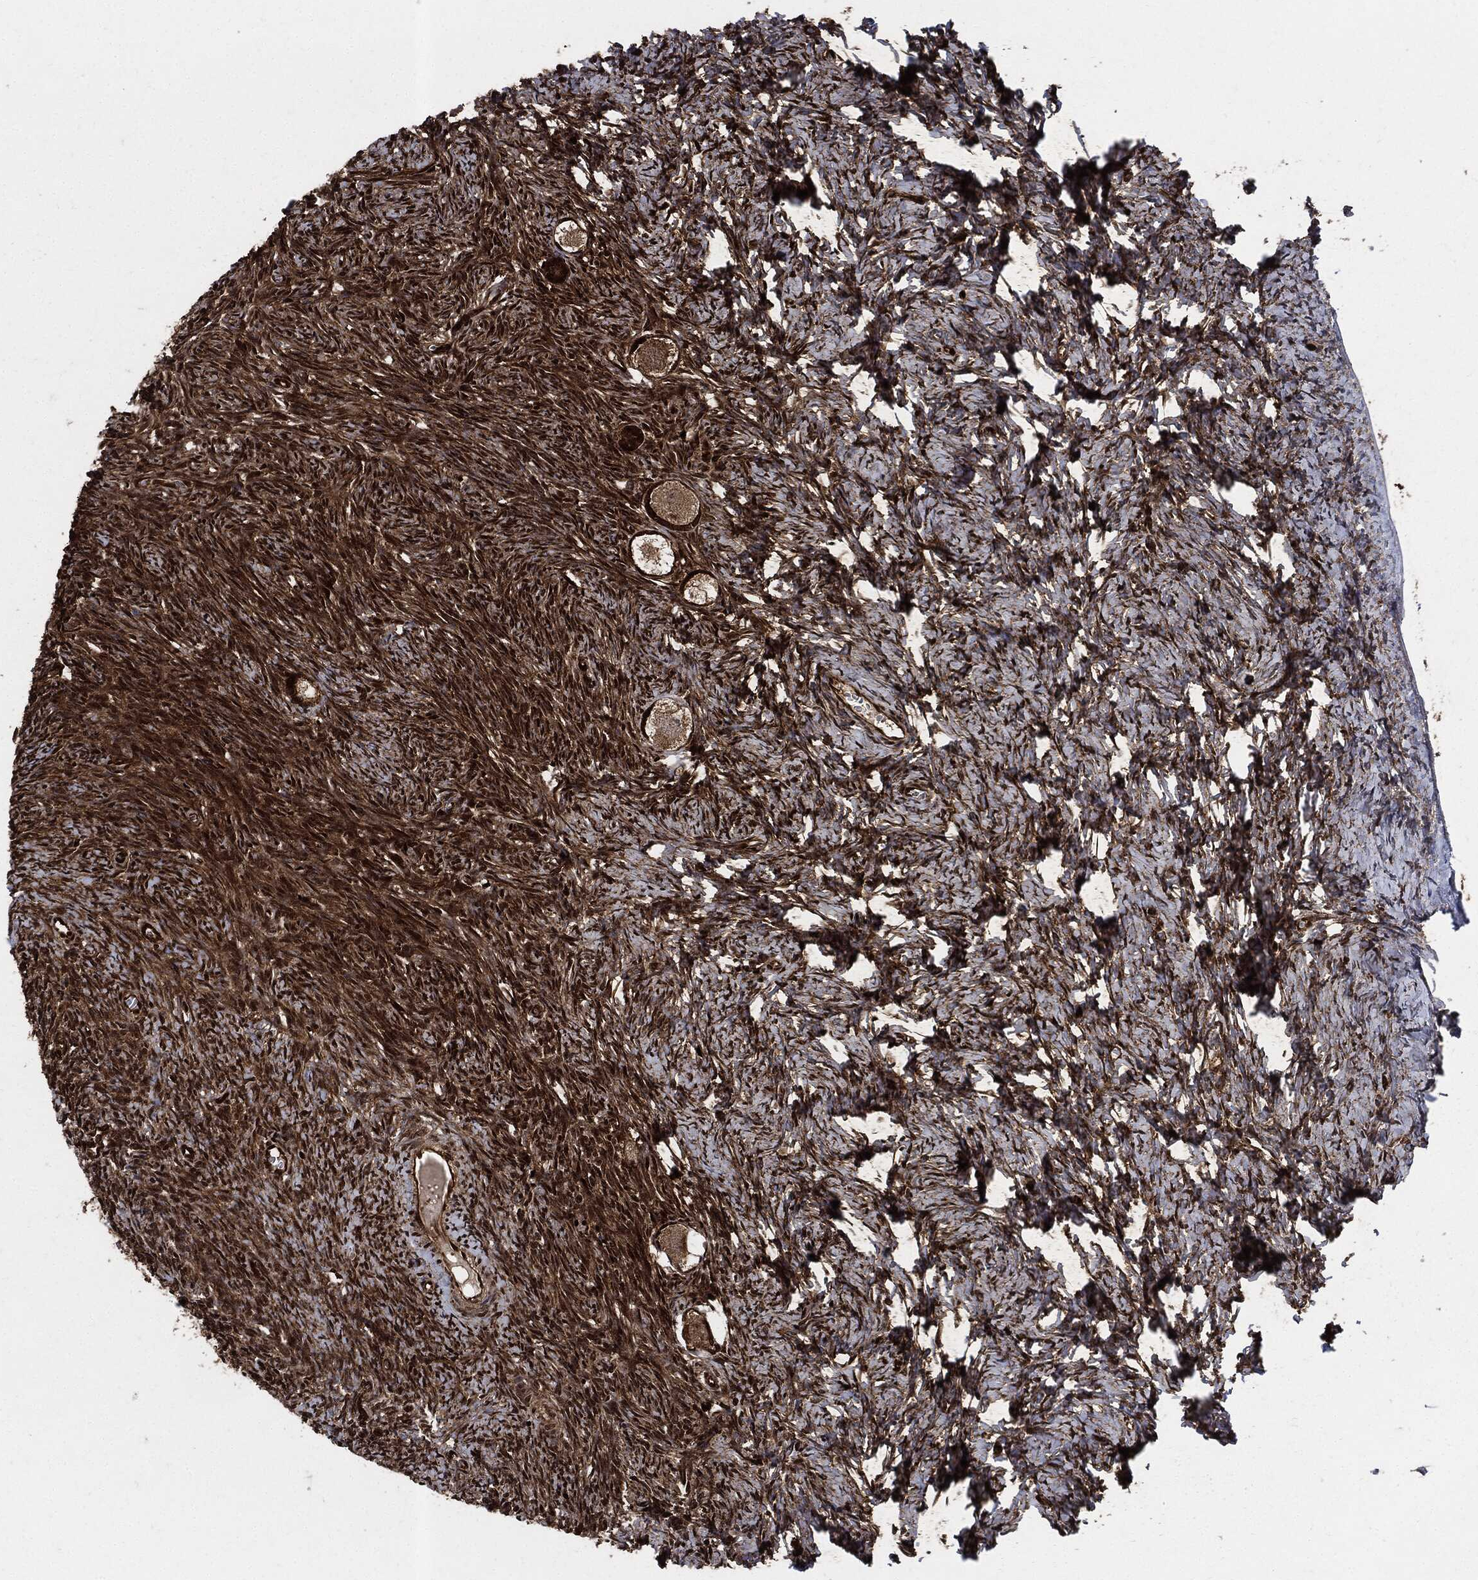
{"staining": {"intensity": "strong", "quantity": ">75%", "location": "cytoplasmic/membranous"}, "tissue": "ovary", "cell_type": "Follicle cells", "image_type": "normal", "snomed": [{"axis": "morphology", "description": "Normal tissue, NOS"}, {"axis": "topography", "description": "Ovary"}], "caption": "Protein staining of normal ovary reveals strong cytoplasmic/membranous positivity in approximately >75% of follicle cells.", "gene": "YWHAB", "patient": {"sex": "female", "age": 27}}